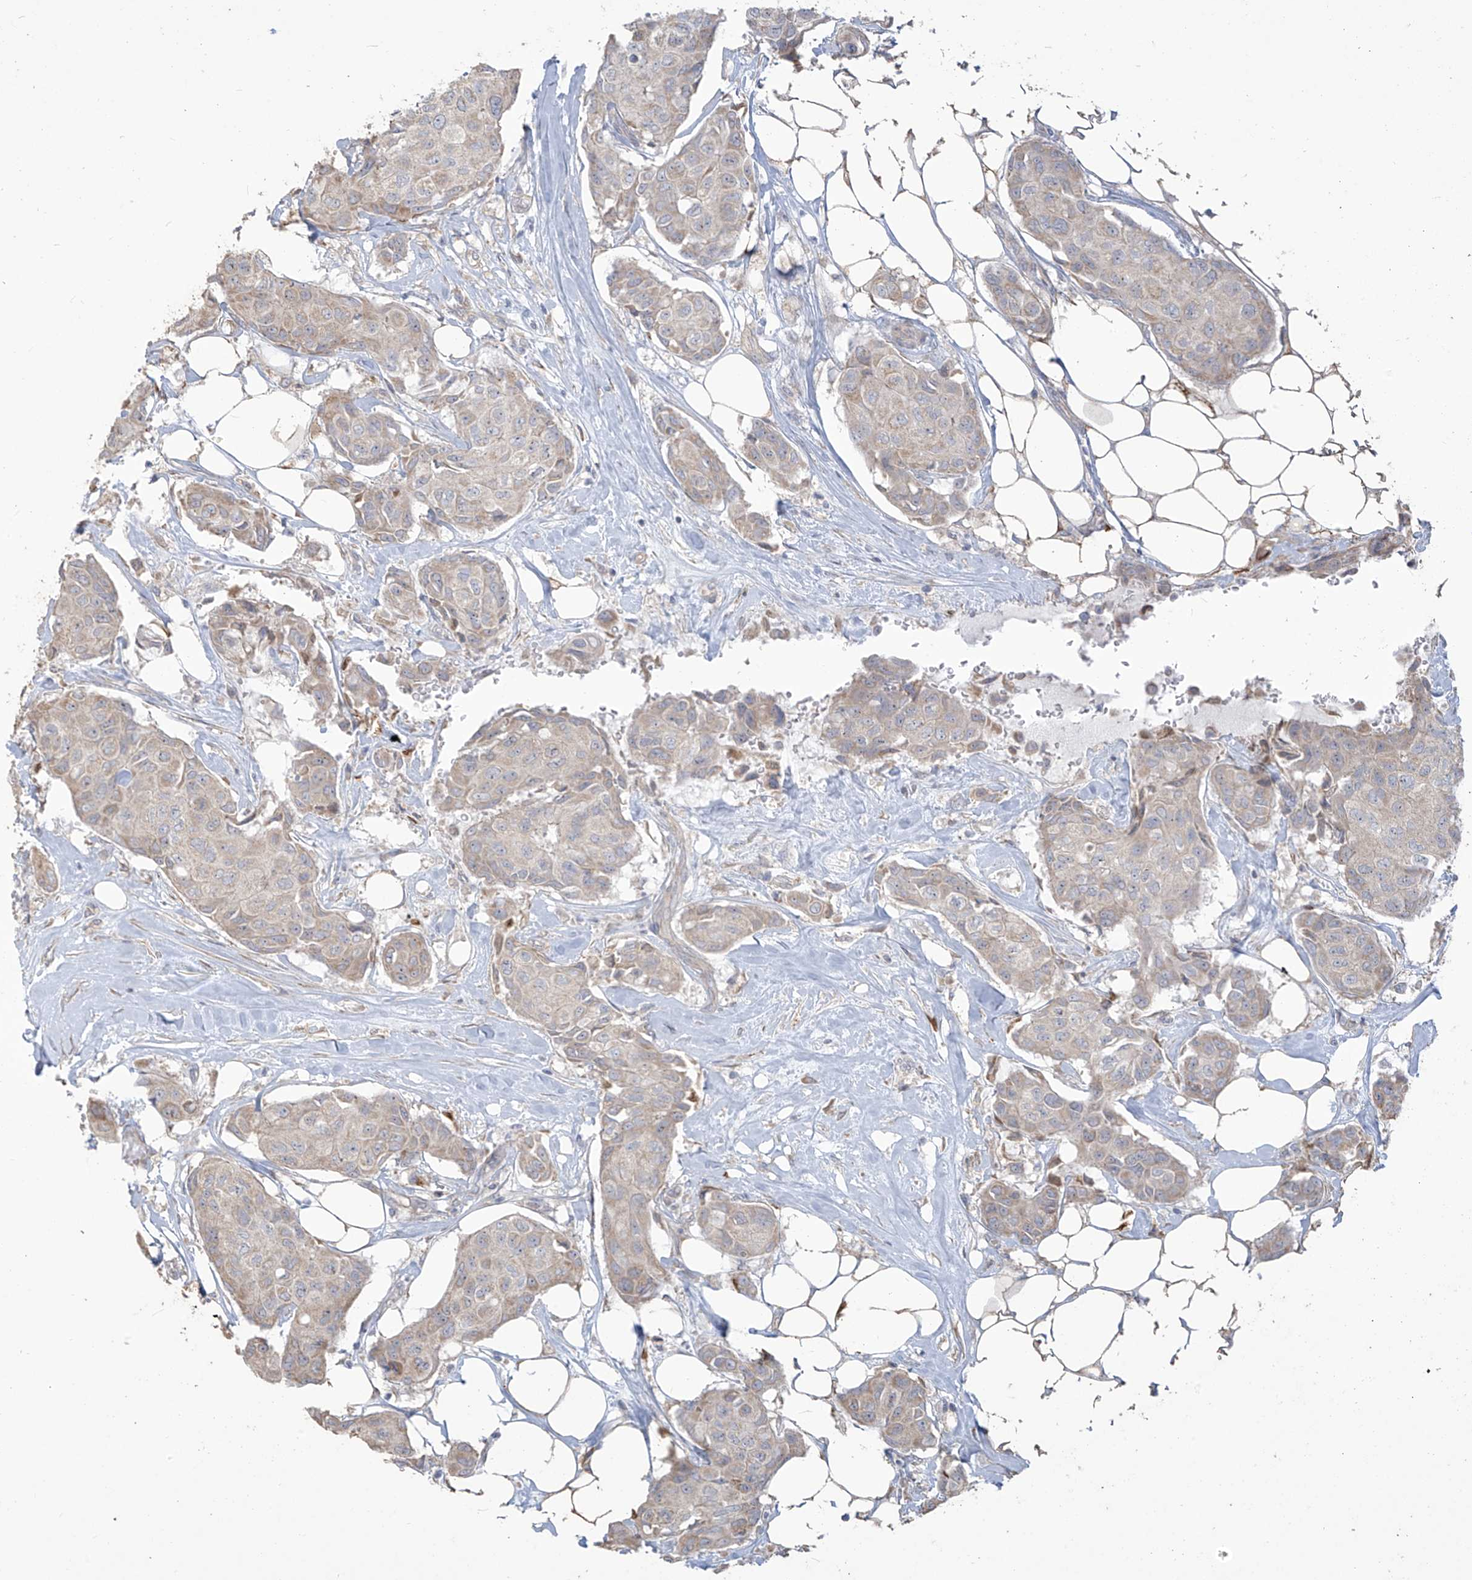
{"staining": {"intensity": "negative", "quantity": "none", "location": "none"}, "tissue": "breast cancer", "cell_type": "Tumor cells", "image_type": "cancer", "snomed": [{"axis": "morphology", "description": "Duct carcinoma"}, {"axis": "topography", "description": "Breast"}], "caption": "Immunohistochemical staining of human breast cancer (invasive ductal carcinoma) shows no significant positivity in tumor cells.", "gene": "MAGIX", "patient": {"sex": "female", "age": 80}}